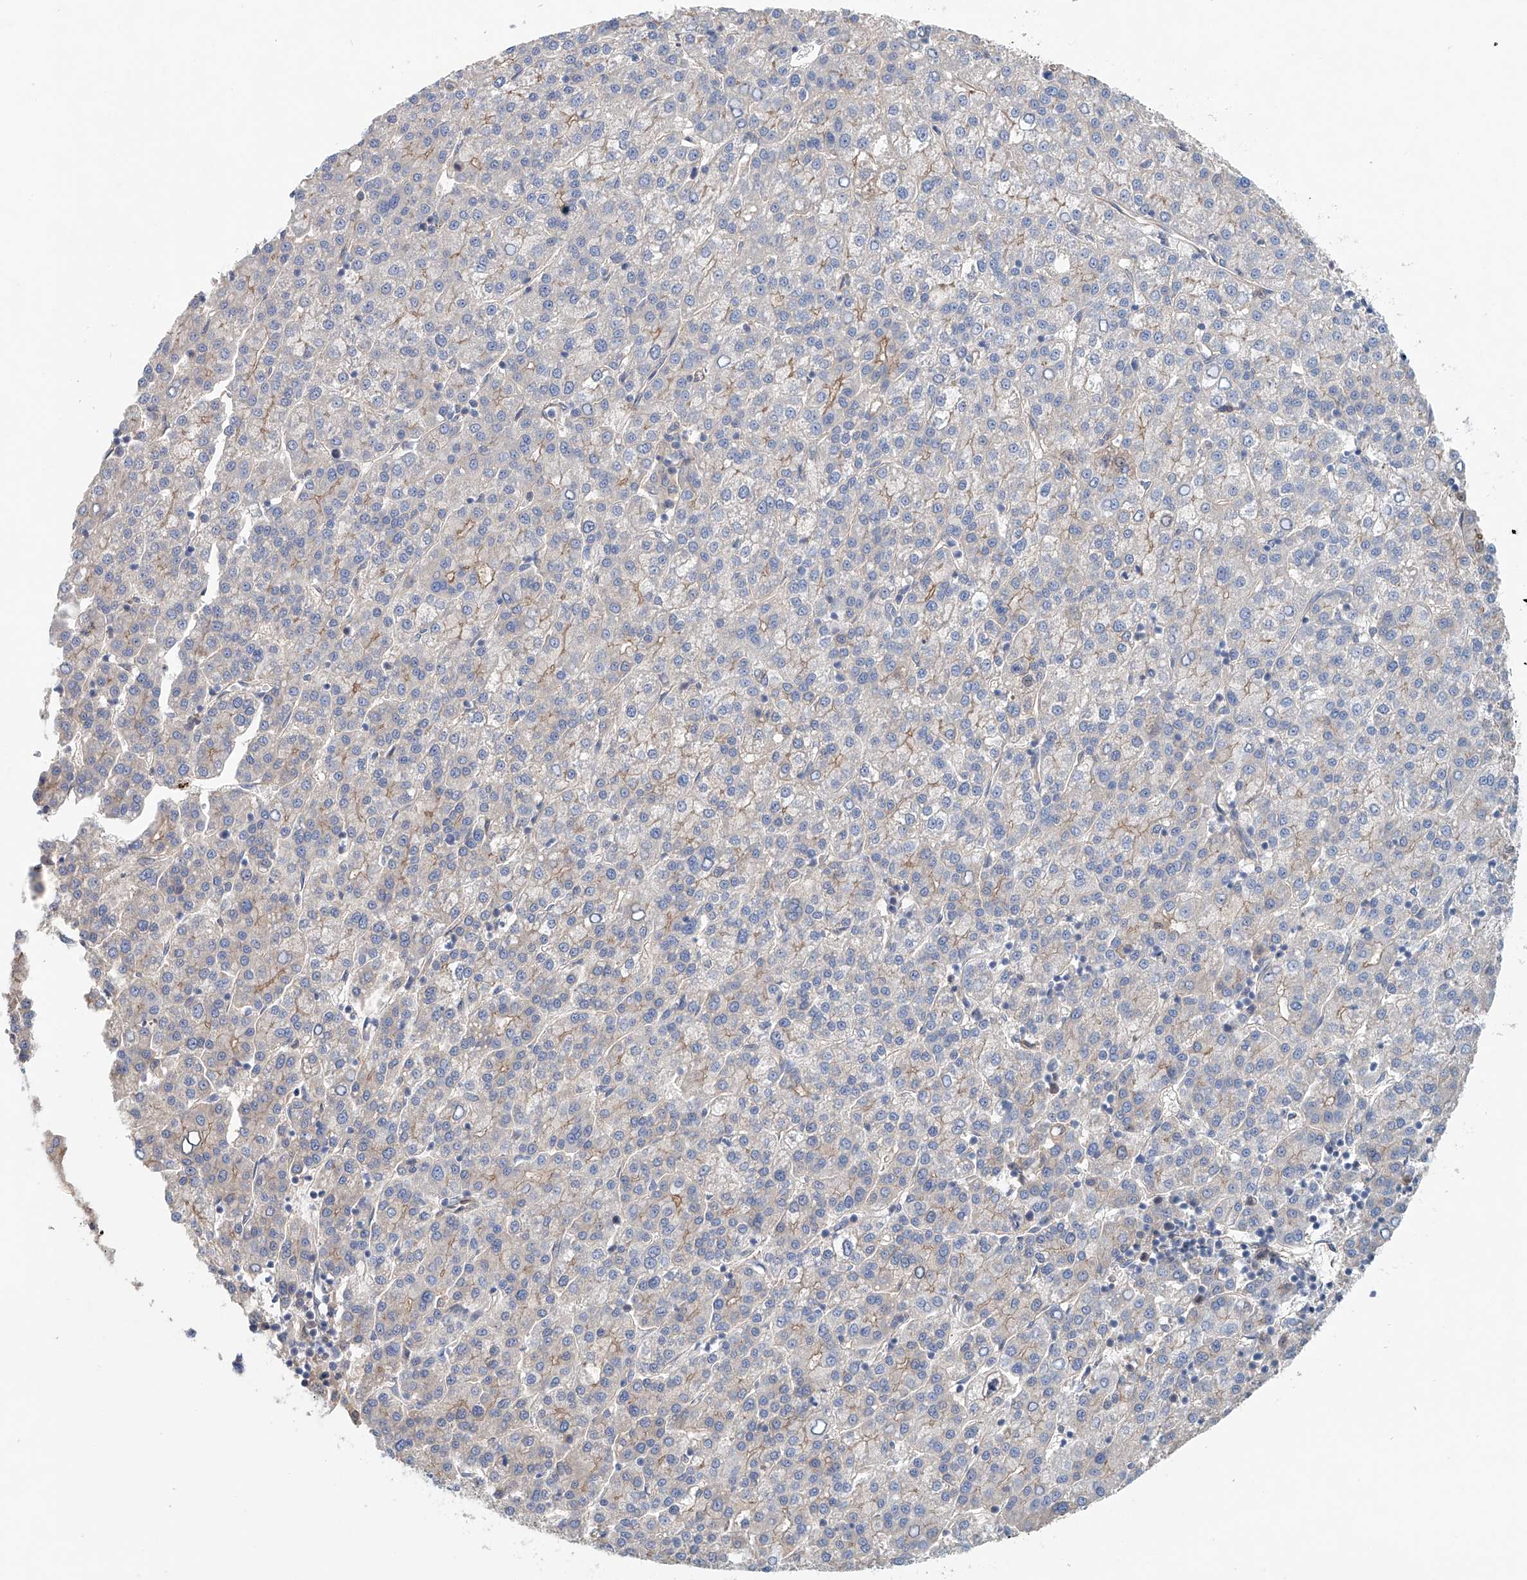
{"staining": {"intensity": "weak", "quantity": "<25%", "location": "cytoplasmic/membranous"}, "tissue": "liver cancer", "cell_type": "Tumor cells", "image_type": "cancer", "snomed": [{"axis": "morphology", "description": "Carcinoma, Hepatocellular, NOS"}, {"axis": "topography", "description": "Liver"}], "caption": "An IHC micrograph of hepatocellular carcinoma (liver) is shown. There is no staining in tumor cells of hepatocellular carcinoma (liver).", "gene": "FRYL", "patient": {"sex": "female", "age": 58}}